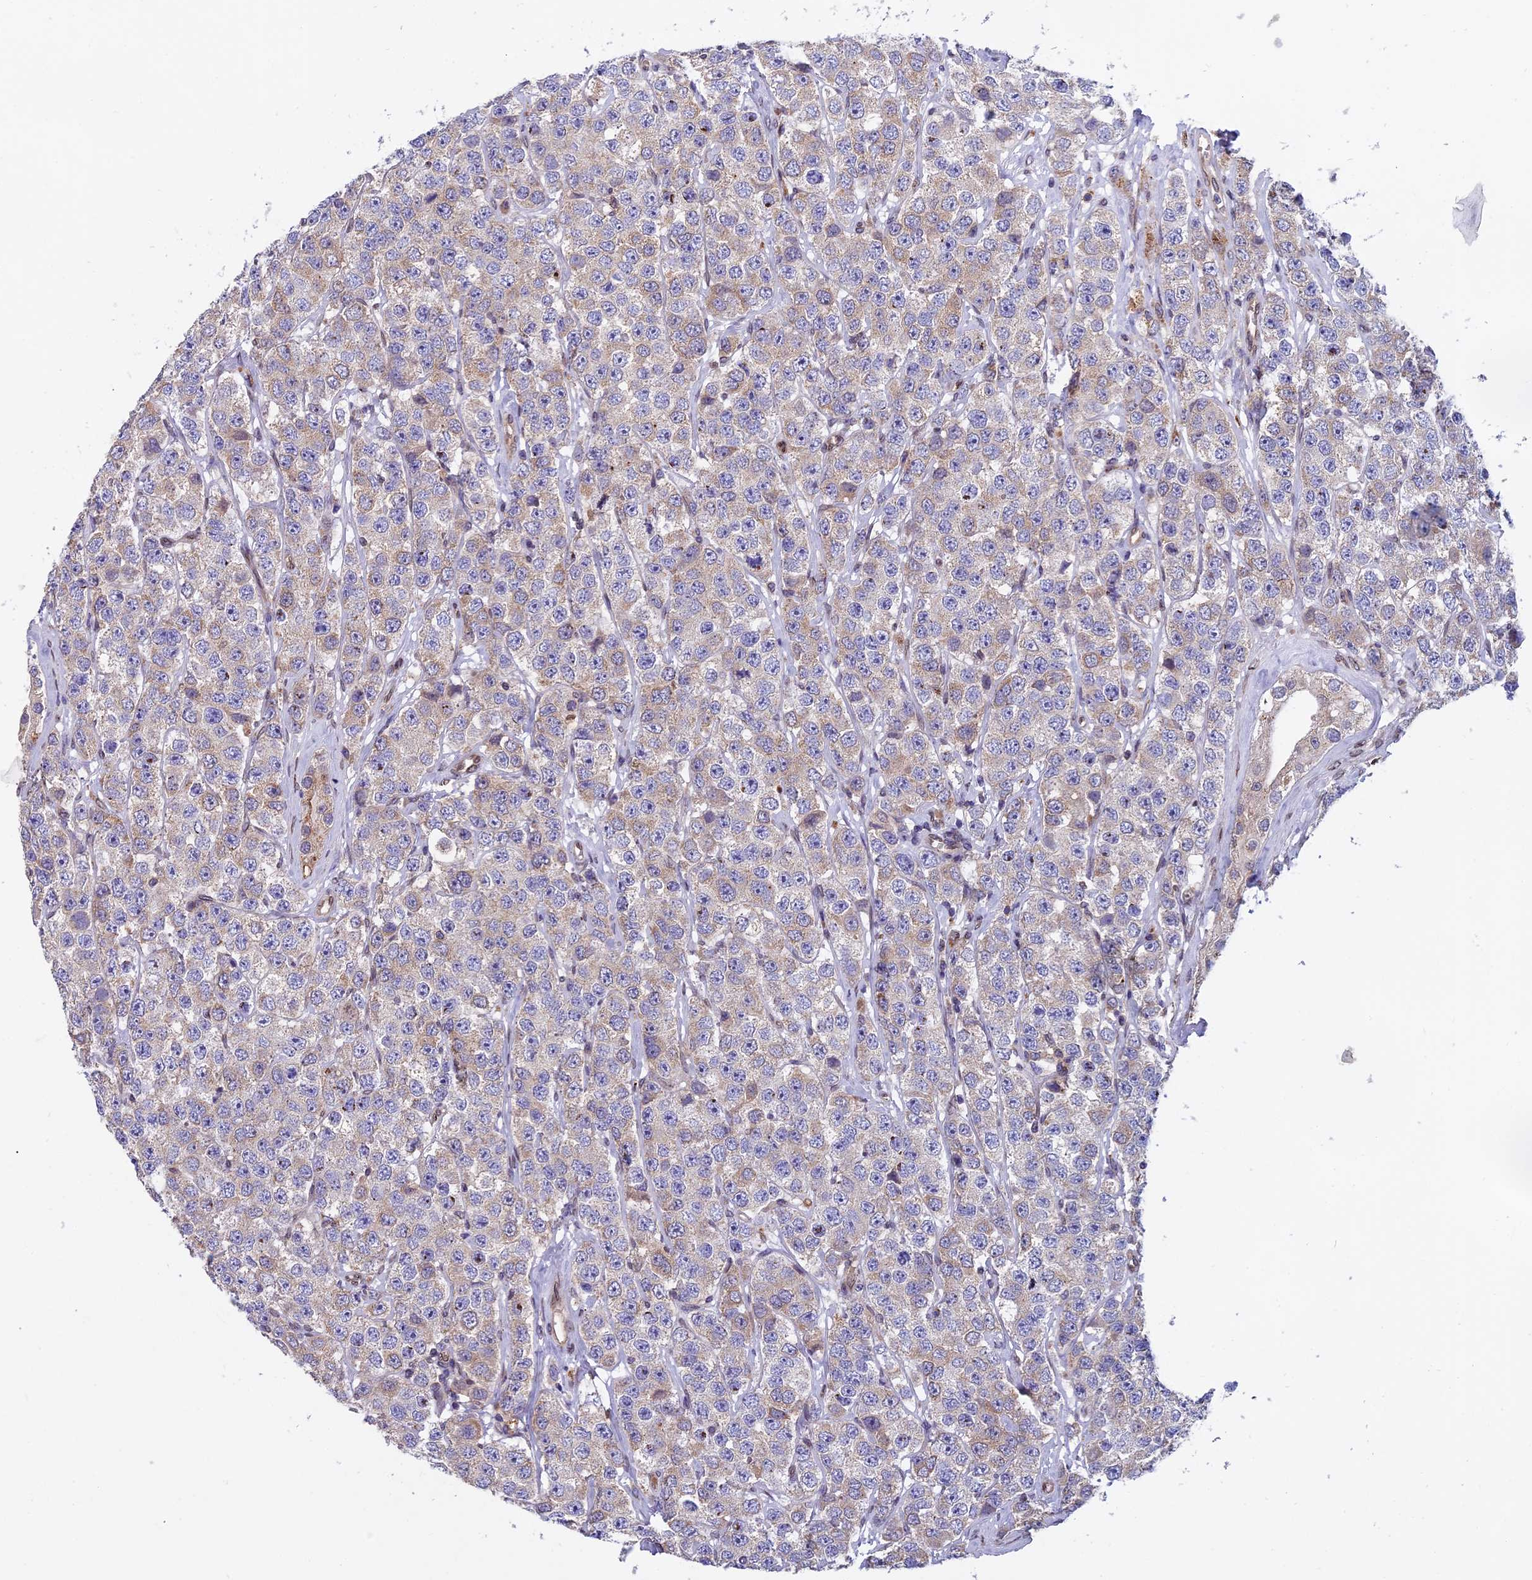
{"staining": {"intensity": "weak", "quantity": "<25%", "location": "cytoplasmic/membranous"}, "tissue": "testis cancer", "cell_type": "Tumor cells", "image_type": "cancer", "snomed": [{"axis": "morphology", "description": "Seminoma, NOS"}, {"axis": "topography", "description": "Testis"}], "caption": "This is an immunohistochemistry (IHC) image of human testis cancer (seminoma). There is no positivity in tumor cells.", "gene": "CHMP2A", "patient": {"sex": "male", "age": 28}}